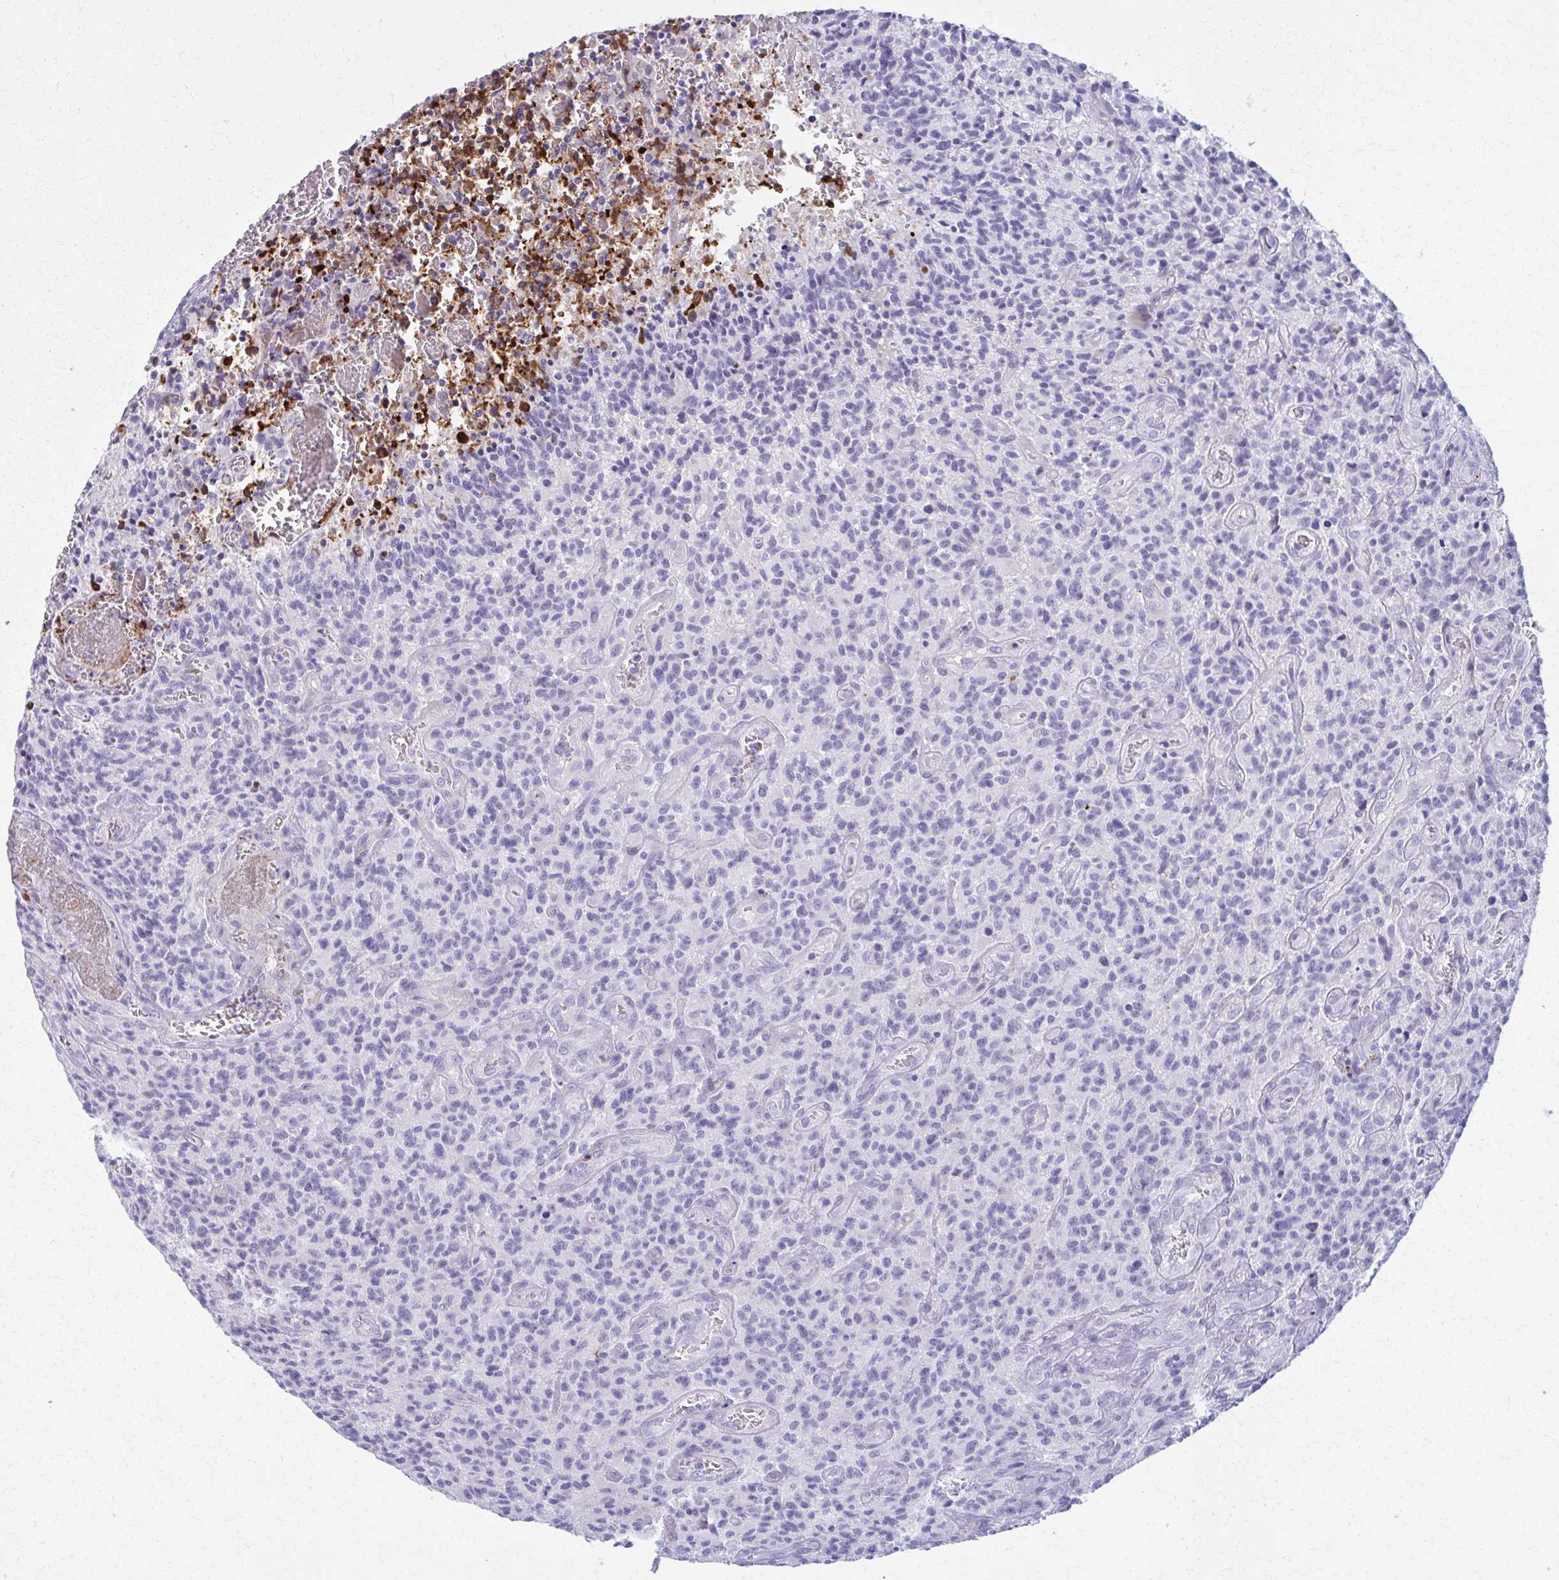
{"staining": {"intensity": "negative", "quantity": "none", "location": "none"}, "tissue": "glioma", "cell_type": "Tumor cells", "image_type": "cancer", "snomed": [{"axis": "morphology", "description": "Glioma, malignant, High grade"}, {"axis": "topography", "description": "Brain"}], "caption": "Protein analysis of glioma shows no significant positivity in tumor cells.", "gene": "OR4M1", "patient": {"sex": "male", "age": 76}}